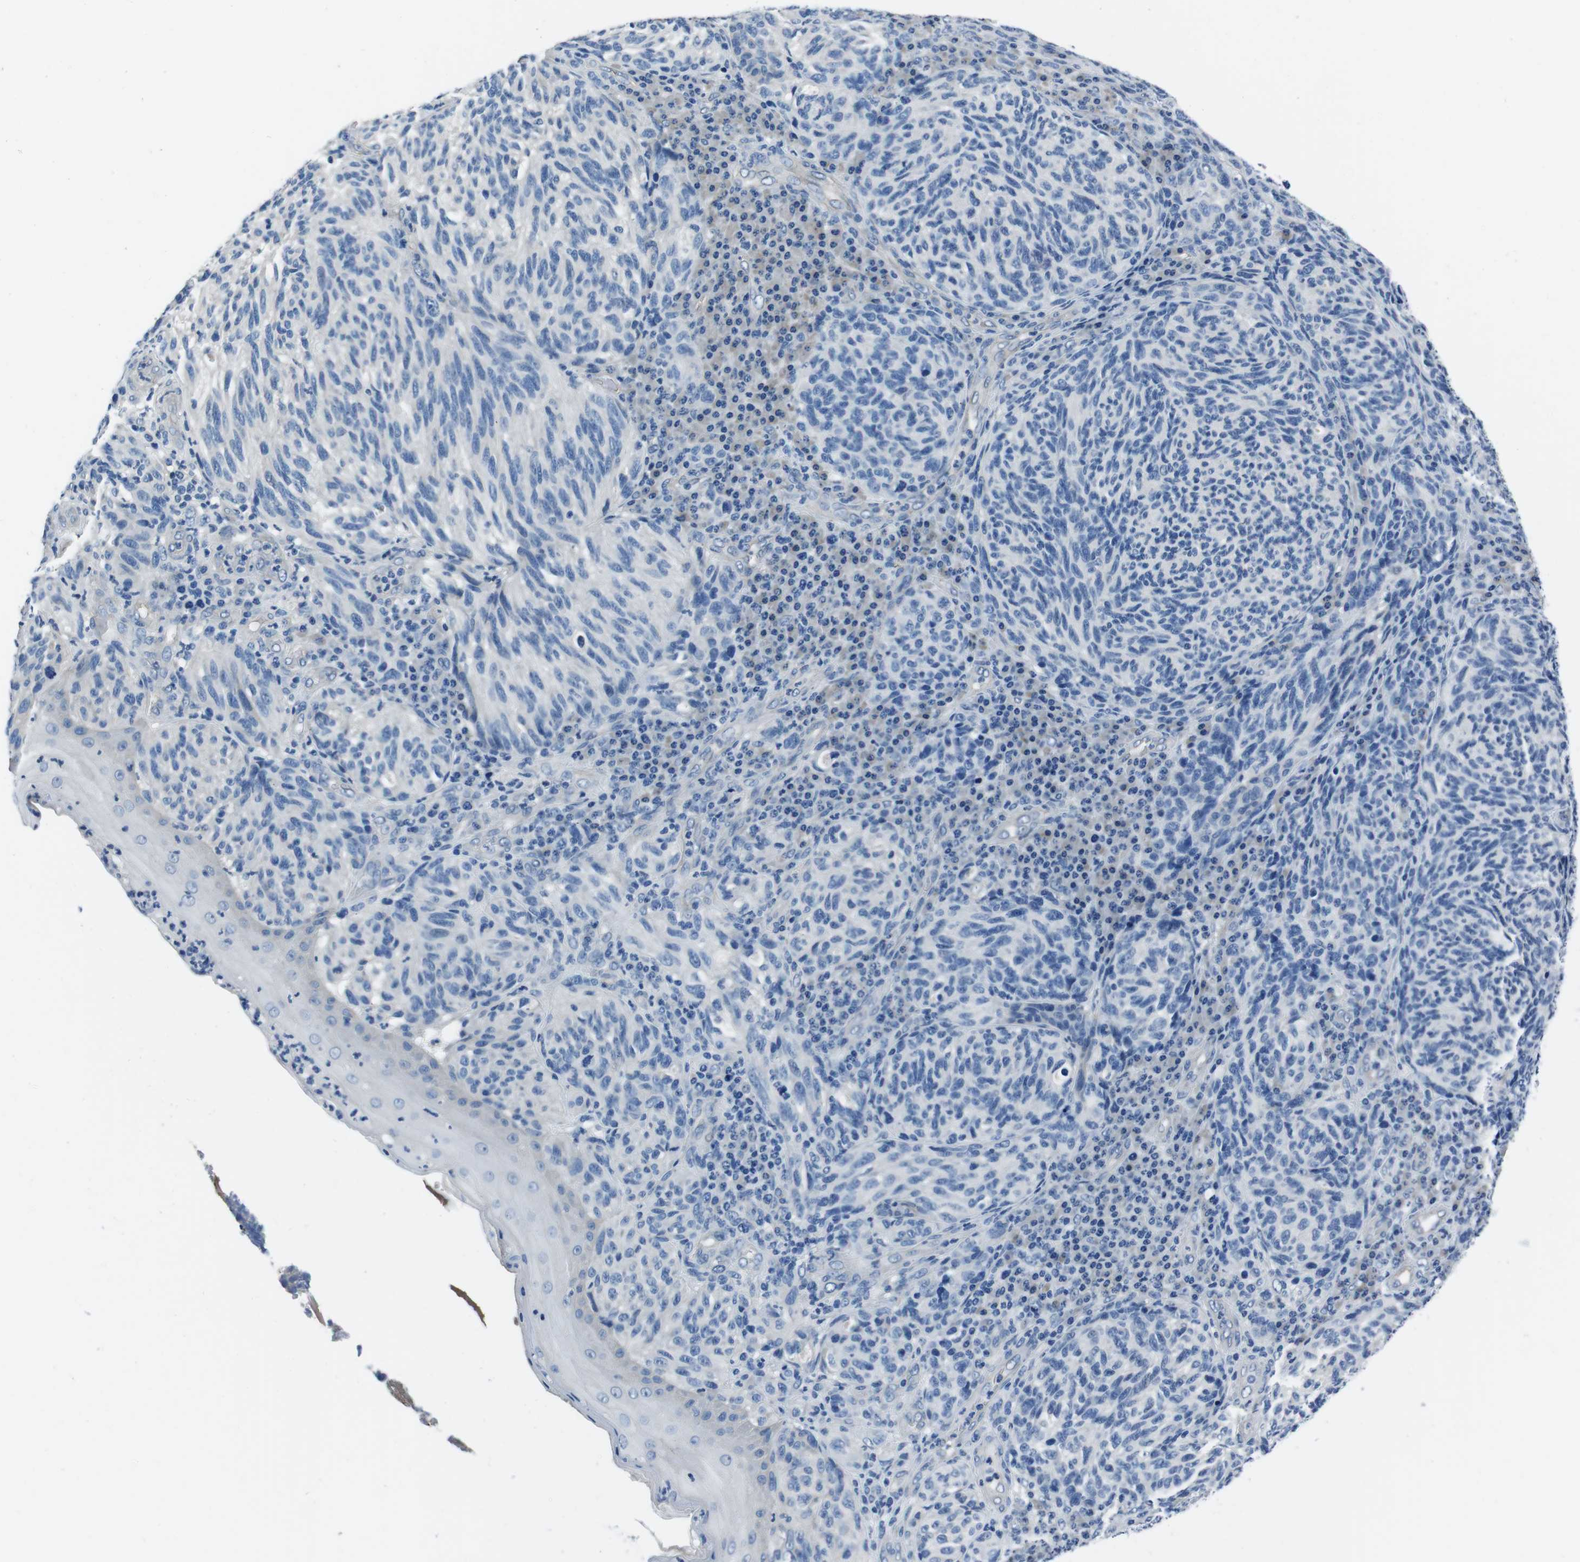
{"staining": {"intensity": "negative", "quantity": "none", "location": "none"}, "tissue": "melanoma", "cell_type": "Tumor cells", "image_type": "cancer", "snomed": [{"axis": "morphology", "description": "Malignant melanoma, NOS"}, {"axis": "topography", "description": "Skin"}], "caption": "DAB immunohistochemical staining of human melanoma reveals no significant positivity in tumor cells. (Brightfield microscopy of DAB immunohistochemistry (IHC) at high magnification).", "gene": "CASQ1", "patient": {"sex": "female", "age": 73}}